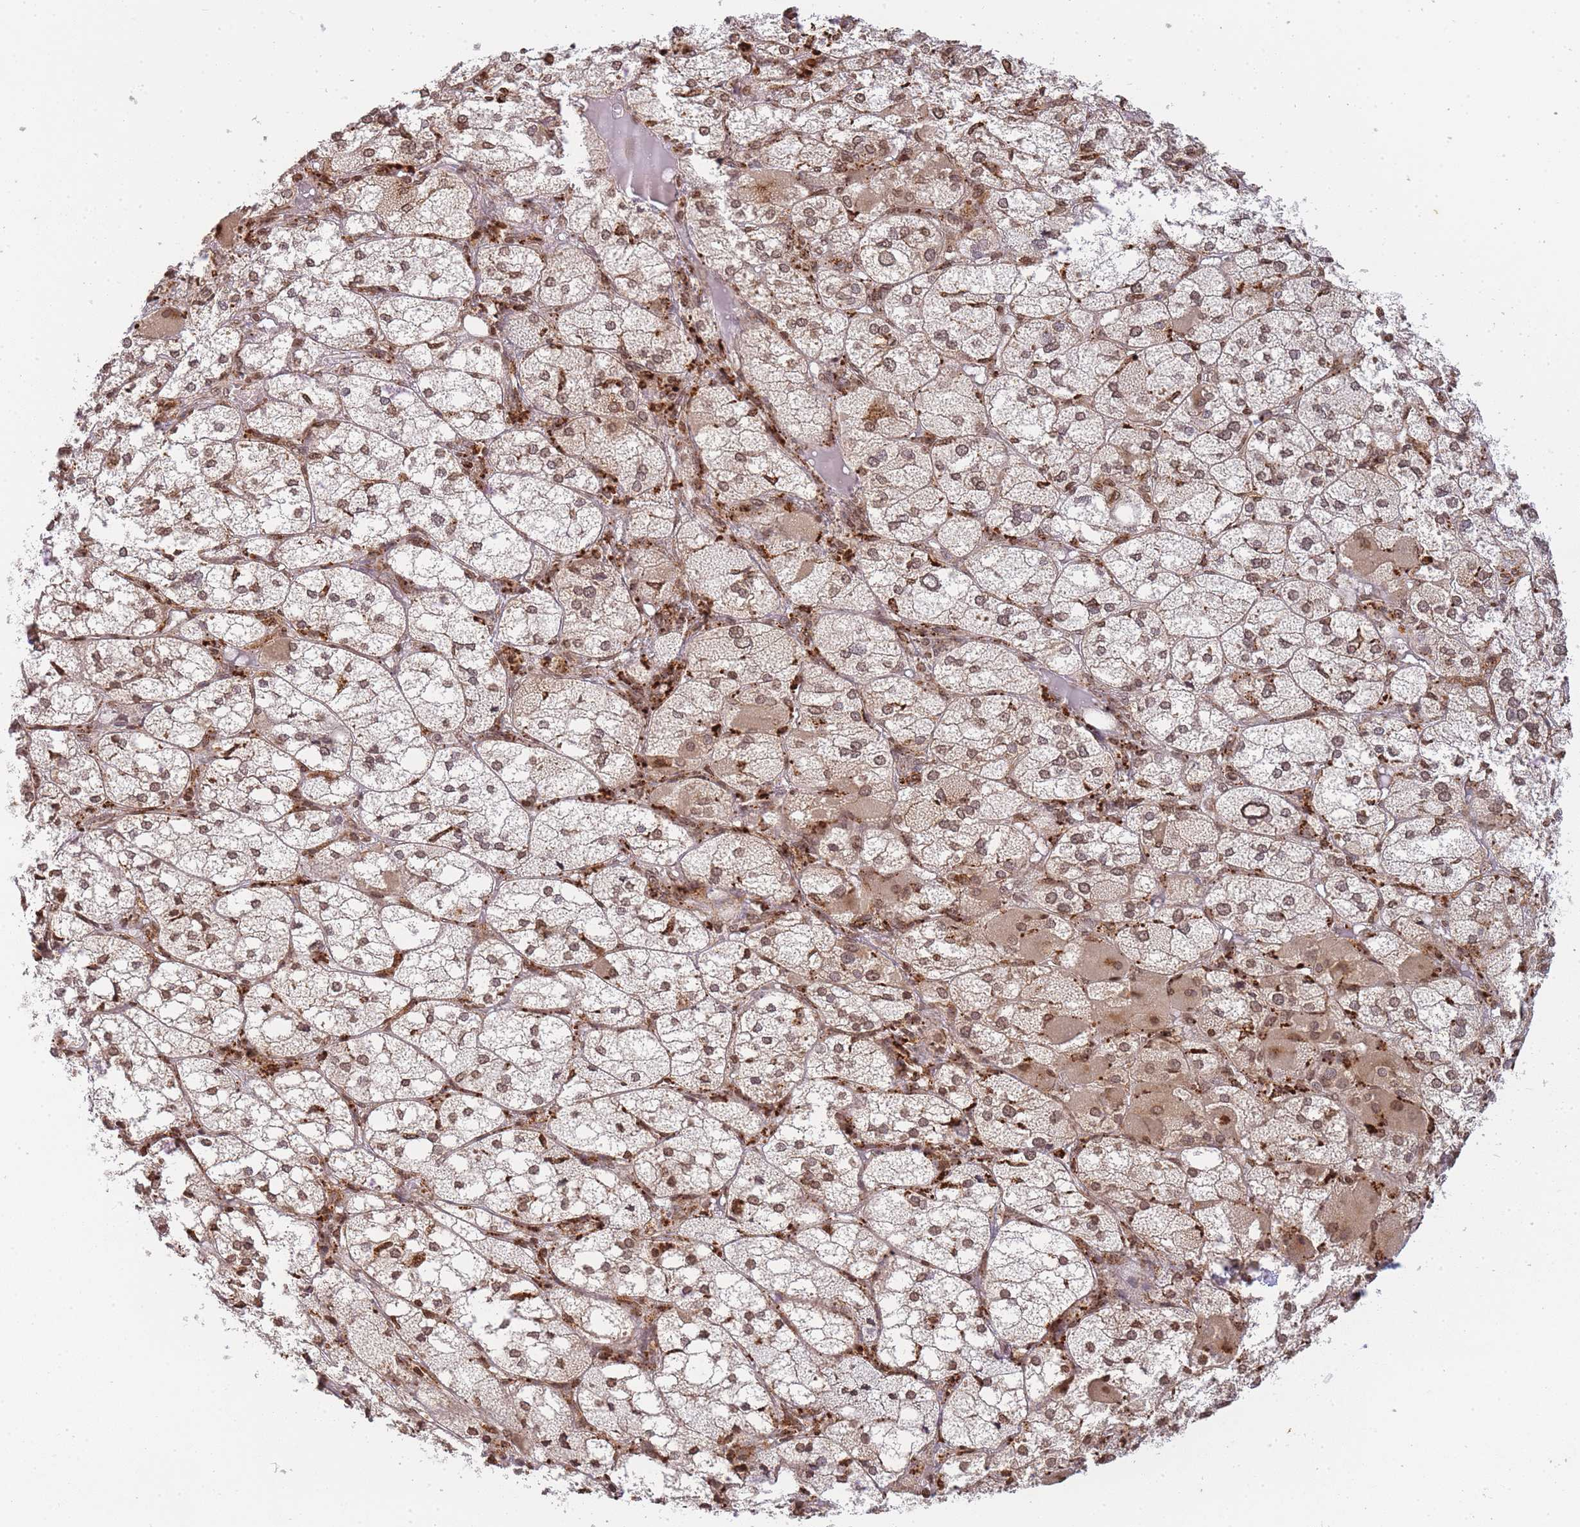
{"staining": {"intensity": "moderate", "quantity": ">75%", "location": "cytoplasmic/membranous,nuclear"}, "tissue": "adrenal gland", "cell_type": "Glandular cells", "image_type": "normal", "snomed": [{"axis": "morphology", "description": "Normal tissue, NOS"}, {"axis": "topography", "description": "Adrenal gland"}], "caption": "Protein analysis of benign adrenal gland shows moderate cytoplasmic/membranous,nuclear positivity in approximately >75% of glandular cells.", "gene": "WWTR1", "patient": {"sex": "female", "age": 61}}